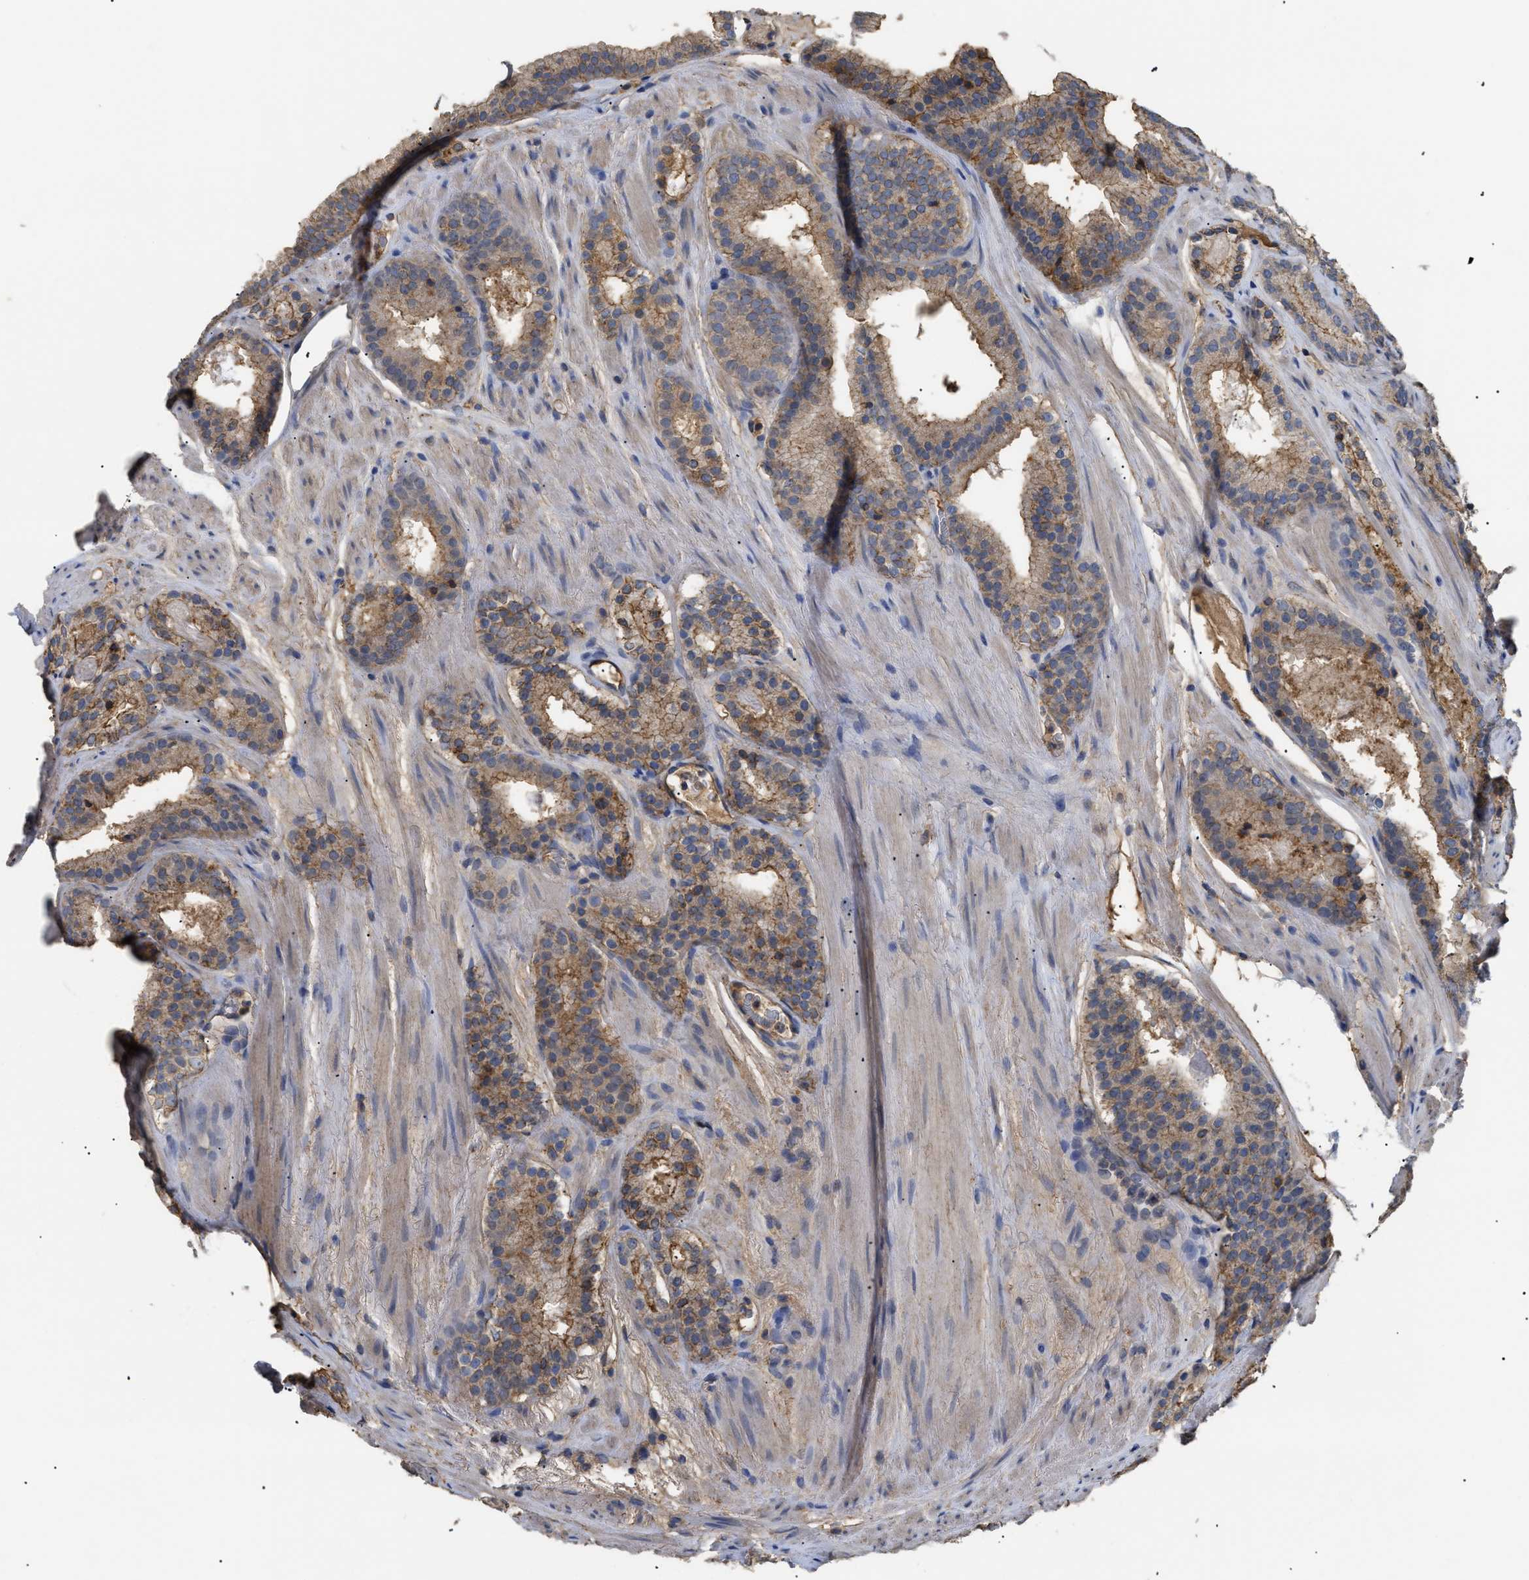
{"staining": {"intensity": "moderate", "quantity": ">75%", "location": "cytoplasmic/membranous"}, "tissue": "prostate cancer", "cell_type": "Tumor cells", "image_type": "cancer", "snomed": [{"axis": "morphology", "description": "Adenocarcinoma, Low grade"}, {"axis": "topography", "description": "Prostate"}], "caption": "Brown immunohistochemical staining in human prostate cancer reveals moderate cytoplasmic/membranous staining in approximately >75% of tumor cells.", "gene": "ANXA4", "patient": {"sex": "male", "age": 69}}